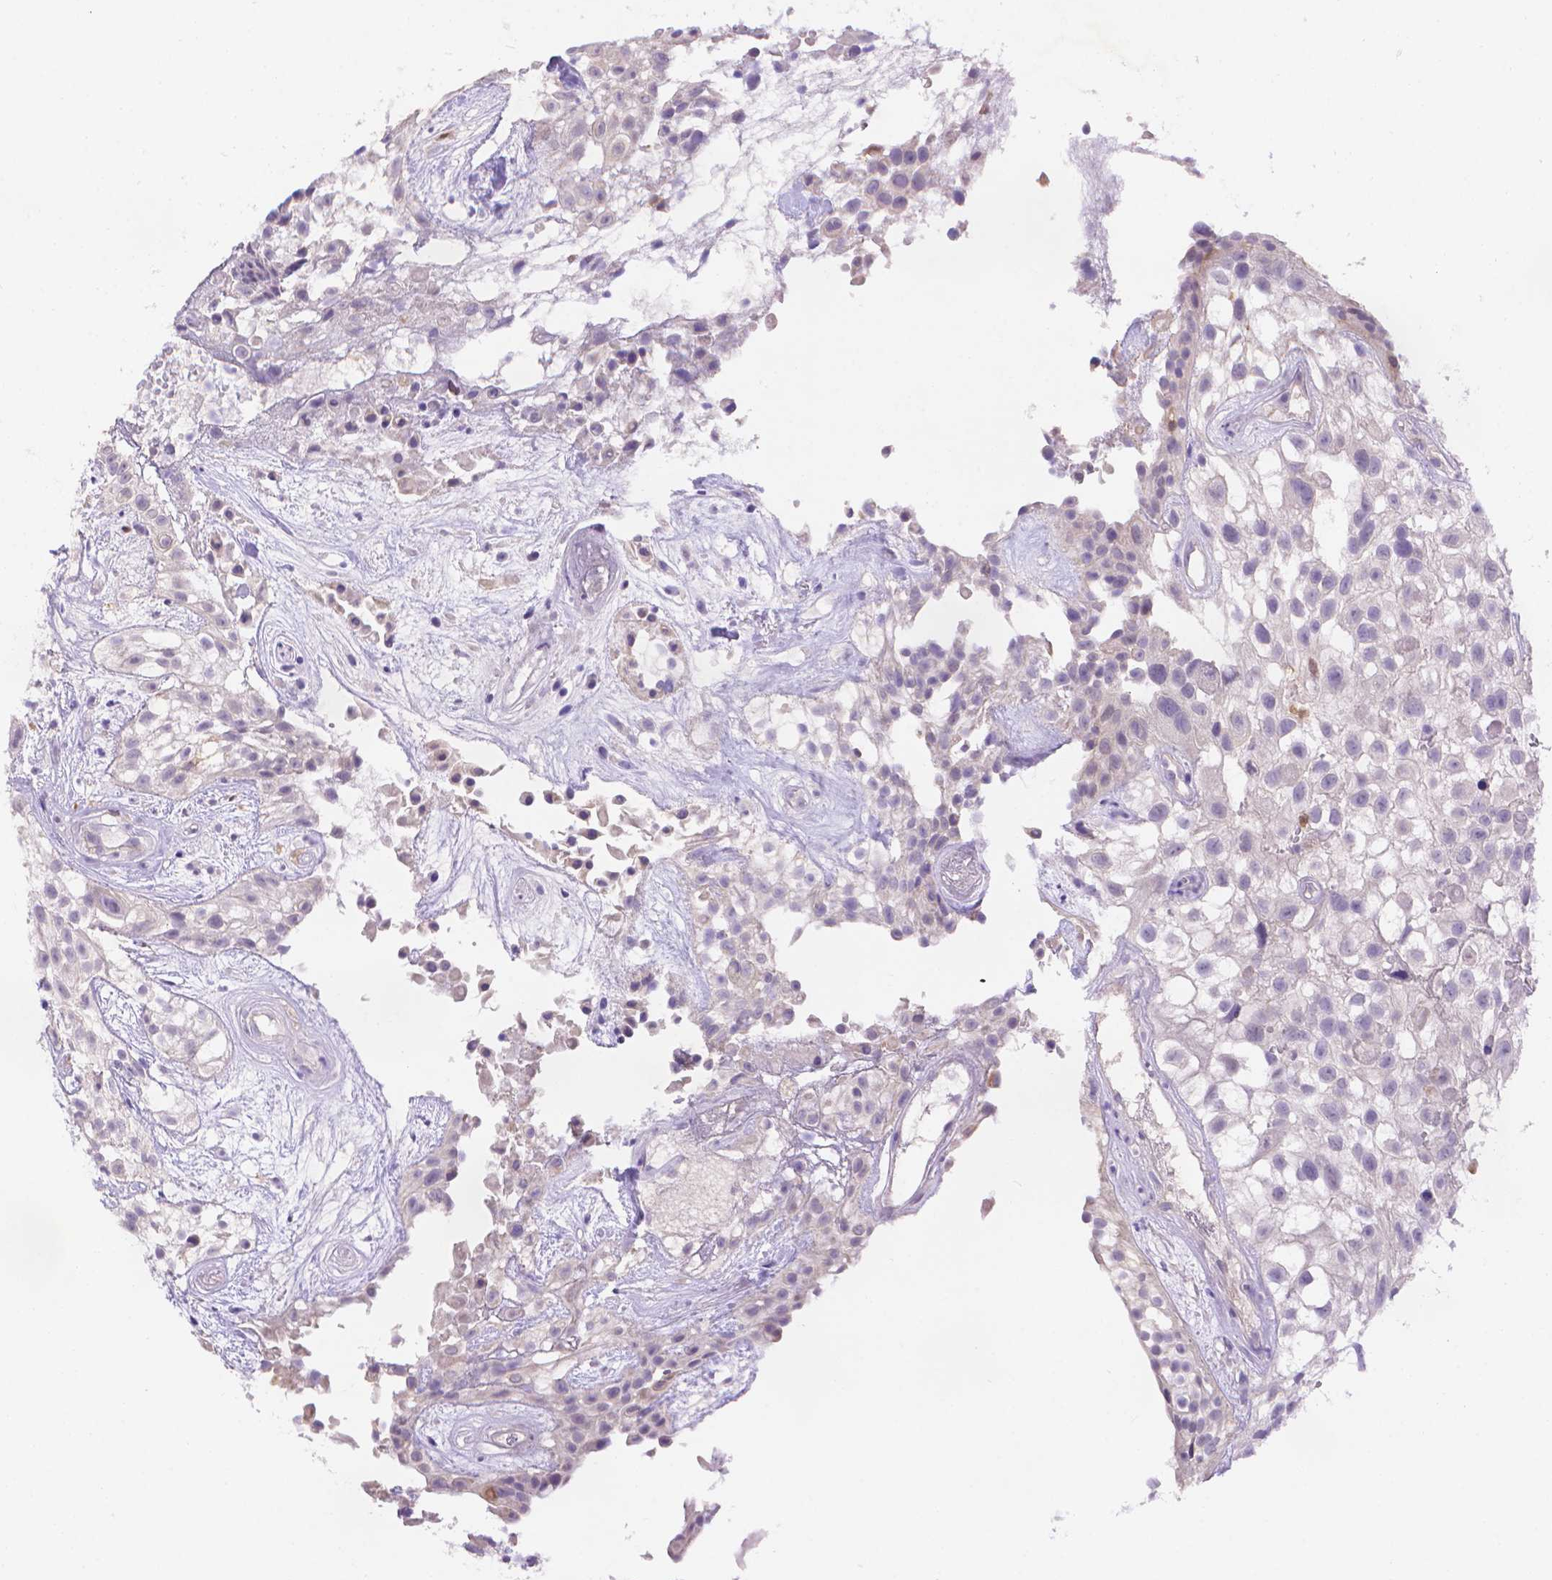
{"staining": {"intensity": "negative", "quantity": "none", "location": "none"}, "tissue": "urothelial cancer", "cell_type": "Tumor cells", "image_type": "cancer", "snomed": [{"axis": "morphology", "description": "Urothelial carcinoma, High grade"}, {"axis": "topography", "description": "Urinary bladder"}], "caption": "Tumor cells are negative for brown protein staining in high-grade urothelial carcinoma.", "gene": "FGD2", "patient": {"sex": "male", "age": 56}}